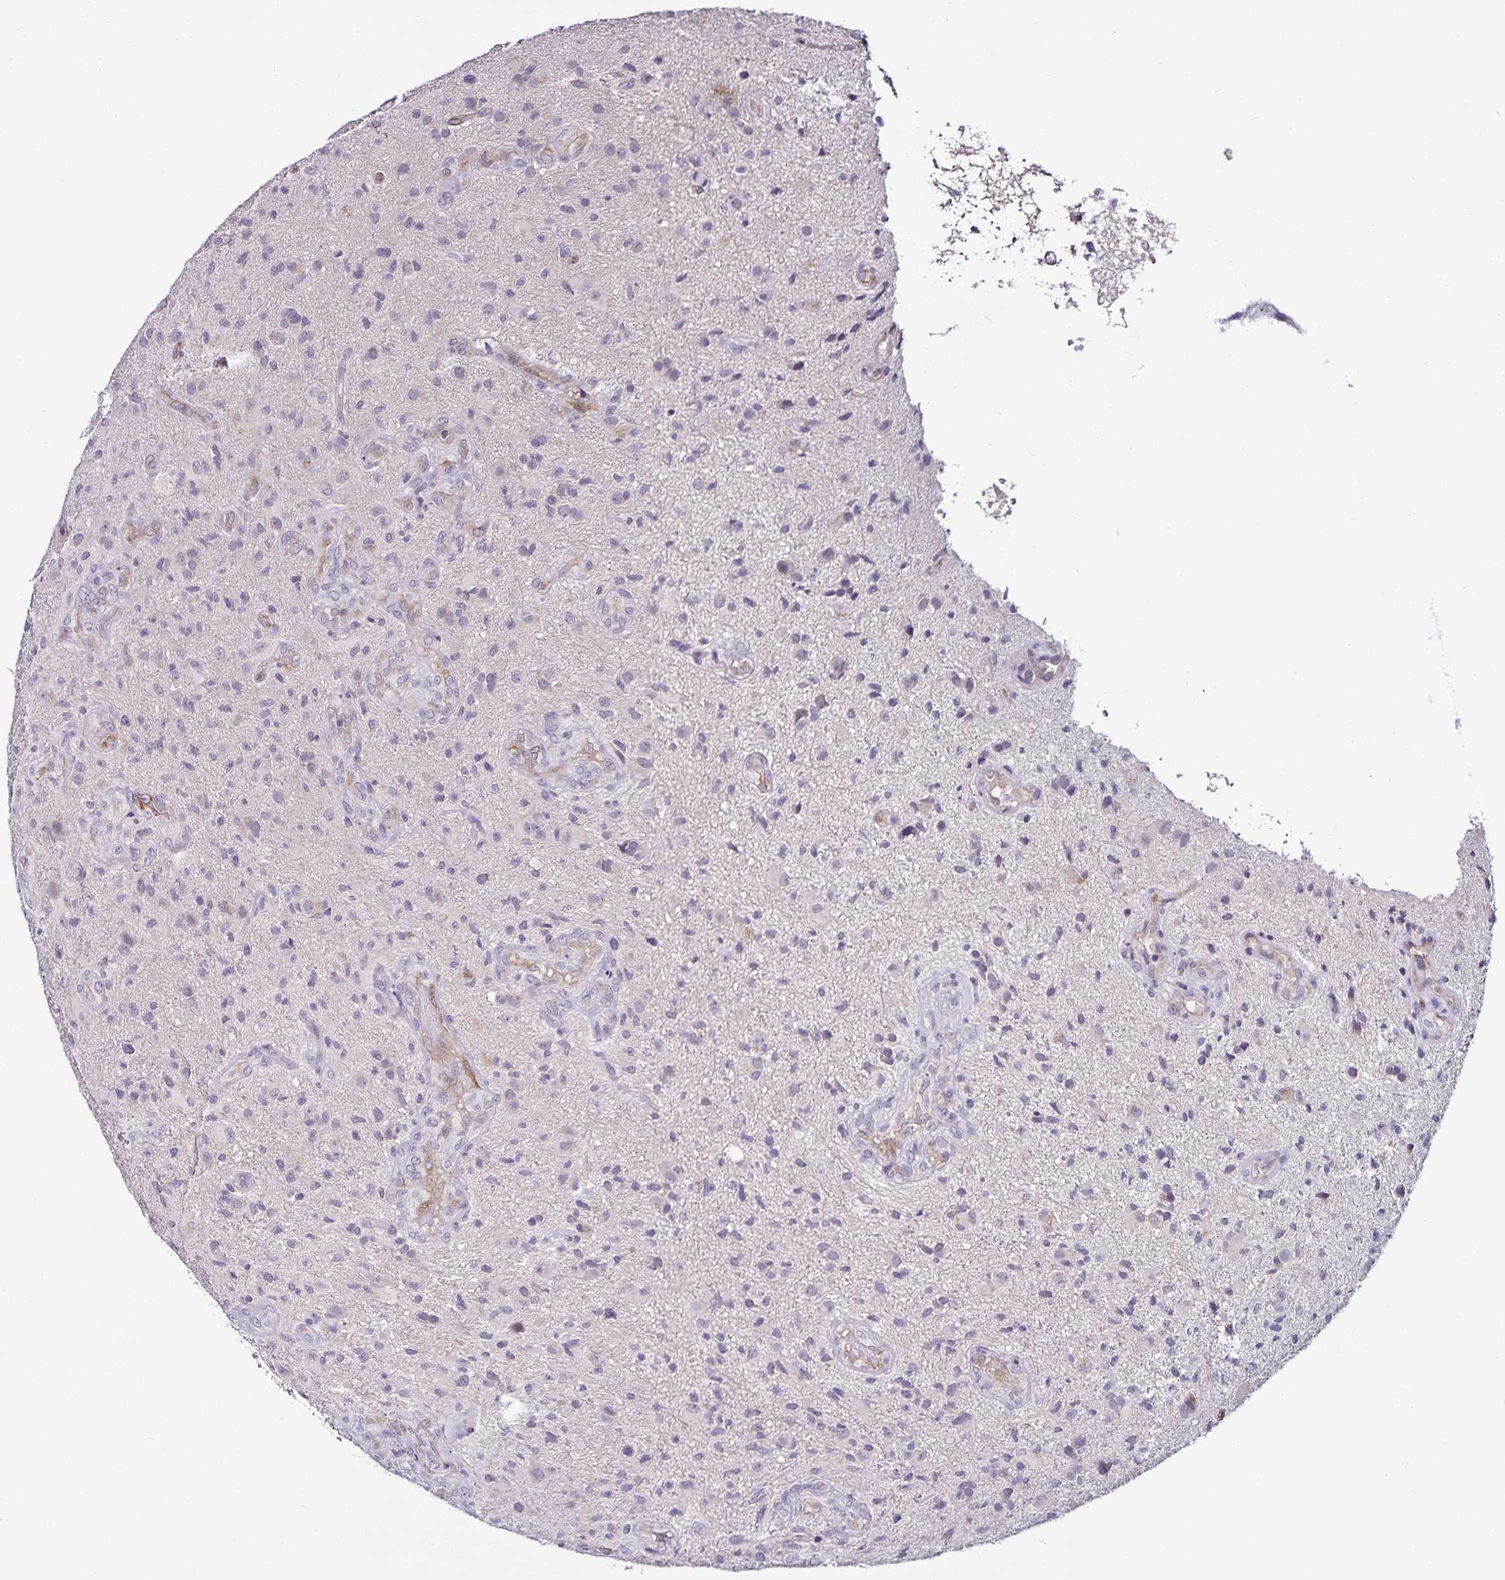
{"staining": {"intensity": "negative", "quantity": "none", "location": "none"}, "tissue": "glioma", "cell_type": "Tumor cells", "image_type": "cancer", "snomed": [{"axis": "morphology", "description": "Glioma, malignant, High grade"}, {"axis": "topography", "description": "Brain"}], "caption": "The histopathology image demonstrates no staining of tumor cells in glioma.", "gene": "ACSL5", "patient": {"sex": "male", "age": 55}}